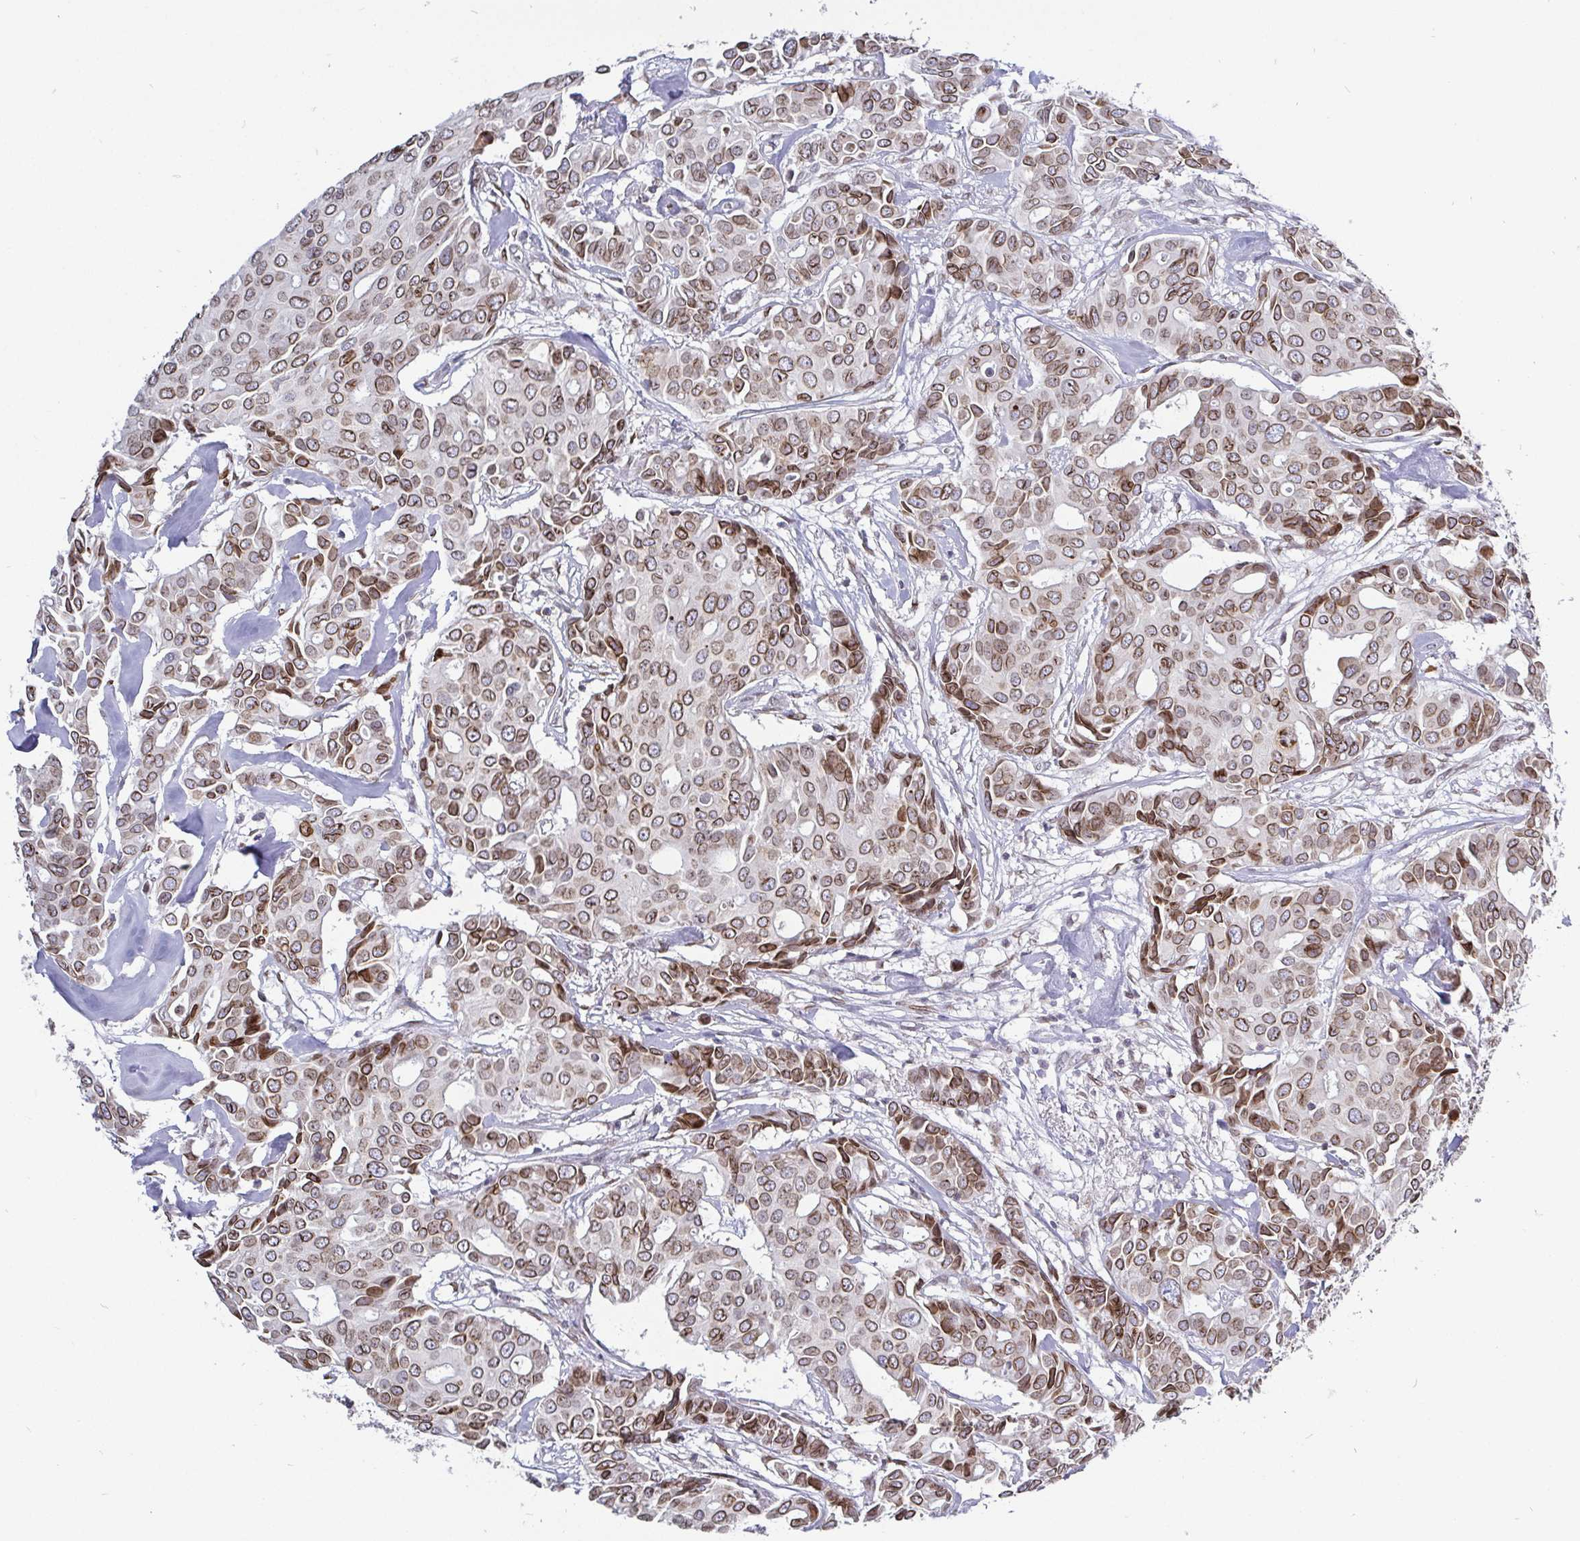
{"staining": {"intensity": "moderate", "quantity": ">75%", "location": "cytoplasmic/membranous,nuclear"}, "tissue": "breast cancer", "cell_type": "Tumor cells", "image_type": "cancer", "snomed": [{"axis": "morphology", "description": "Duct carcinoma"}, {"axis": "topography", "description": "Breast"}], "caption": "This is a micrograph of immunohistochemistry (IHC) staining of breast cancer (intraductal carcinoma), which shows moderate expression in the cytoplasmic/membranous and nuclear of tumor cells.", "gene": "EMD", "patient": {"sex": "female", "age": 54}}